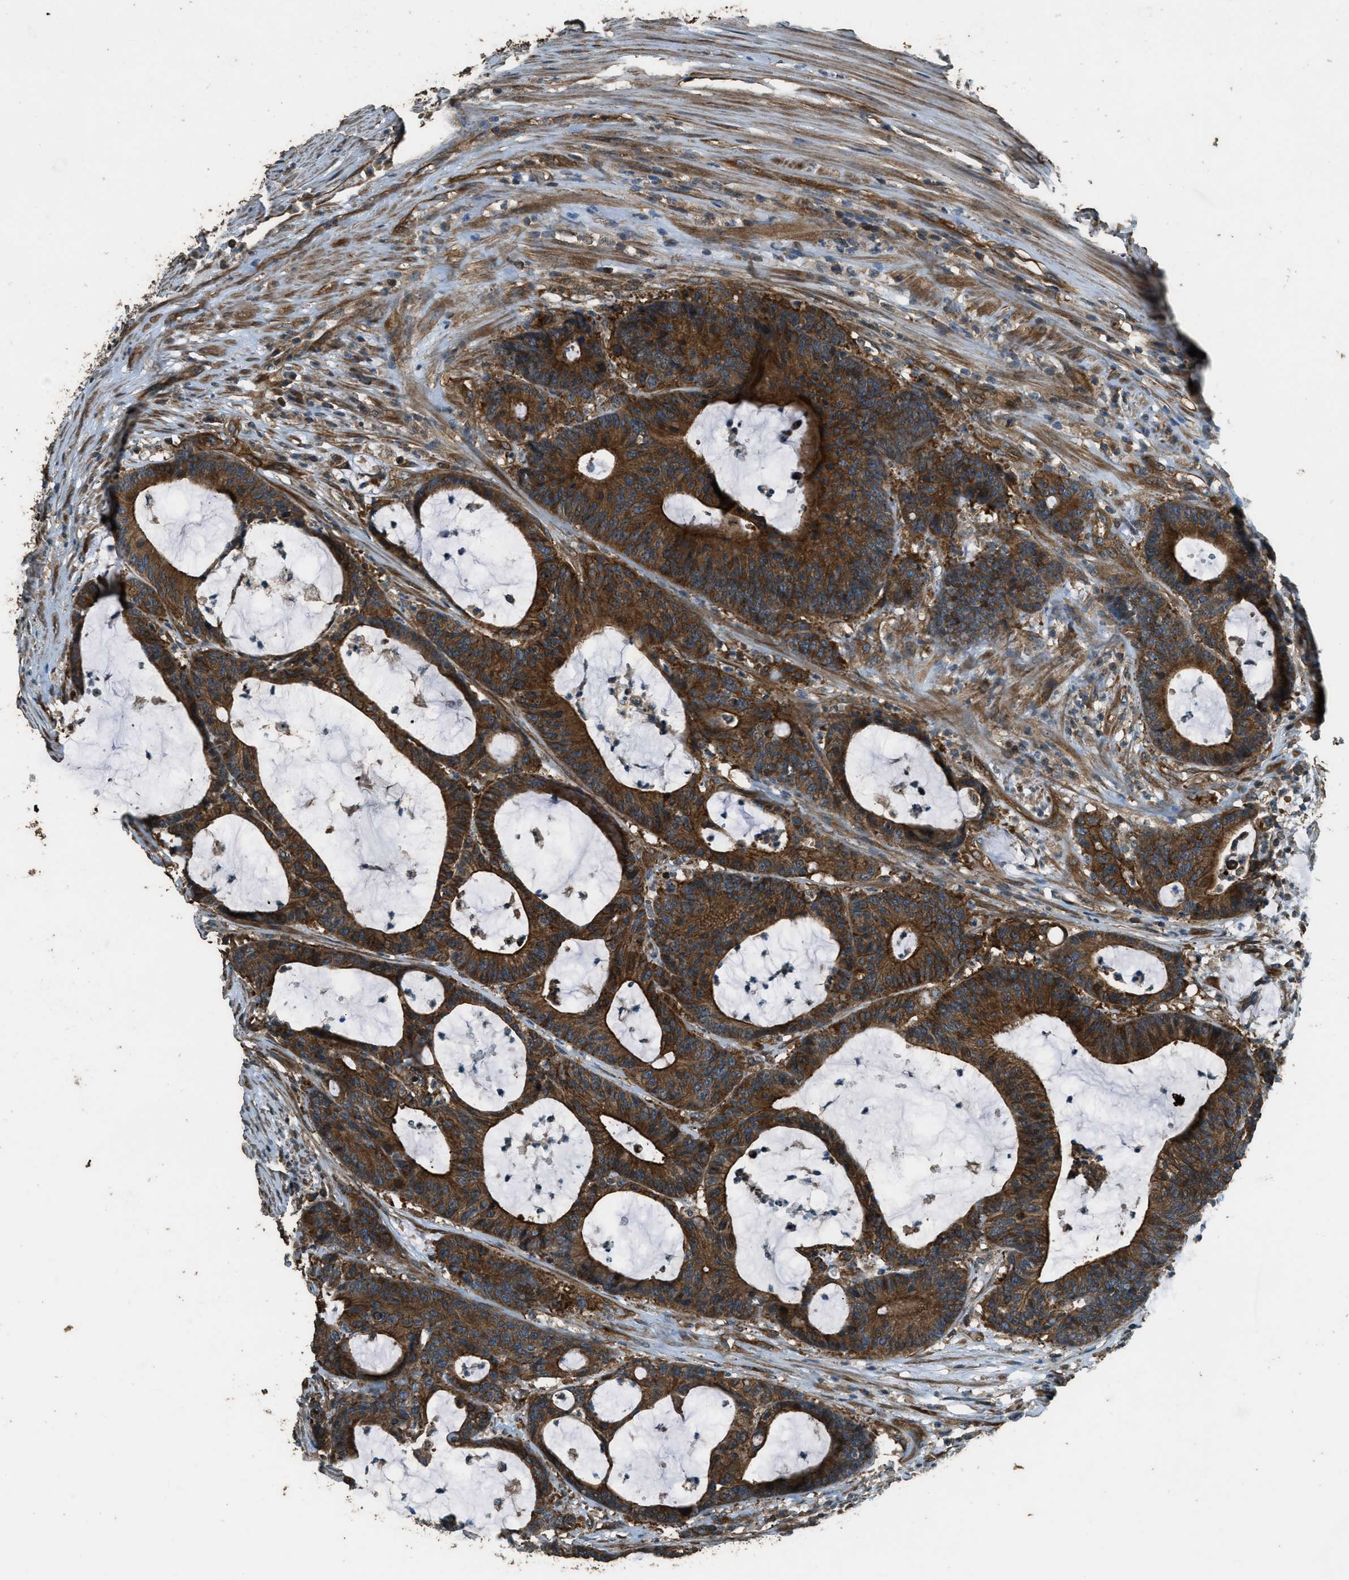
{"staining": {"intensity": "strong", "quantity": ">75%", "location": "cytoplasmic/membranous"}, "tissue": "colorectal cancer", "cell_type": "Tumor cells", "image_type": "cancer", "snomed": [{"axis": "morphology", "description": "Adenocarcinoma, NOS"}, {"axis": "topography", "description": "Colon"}], "caption": "Protein staining demonstrates strong cytoplasmic/membranous expression in approximately >75% of tumor cells in colorectal cancer (adenocarcinoma).", "gene": "MARS1", "patient": {"sex": "female", "age": 84}}